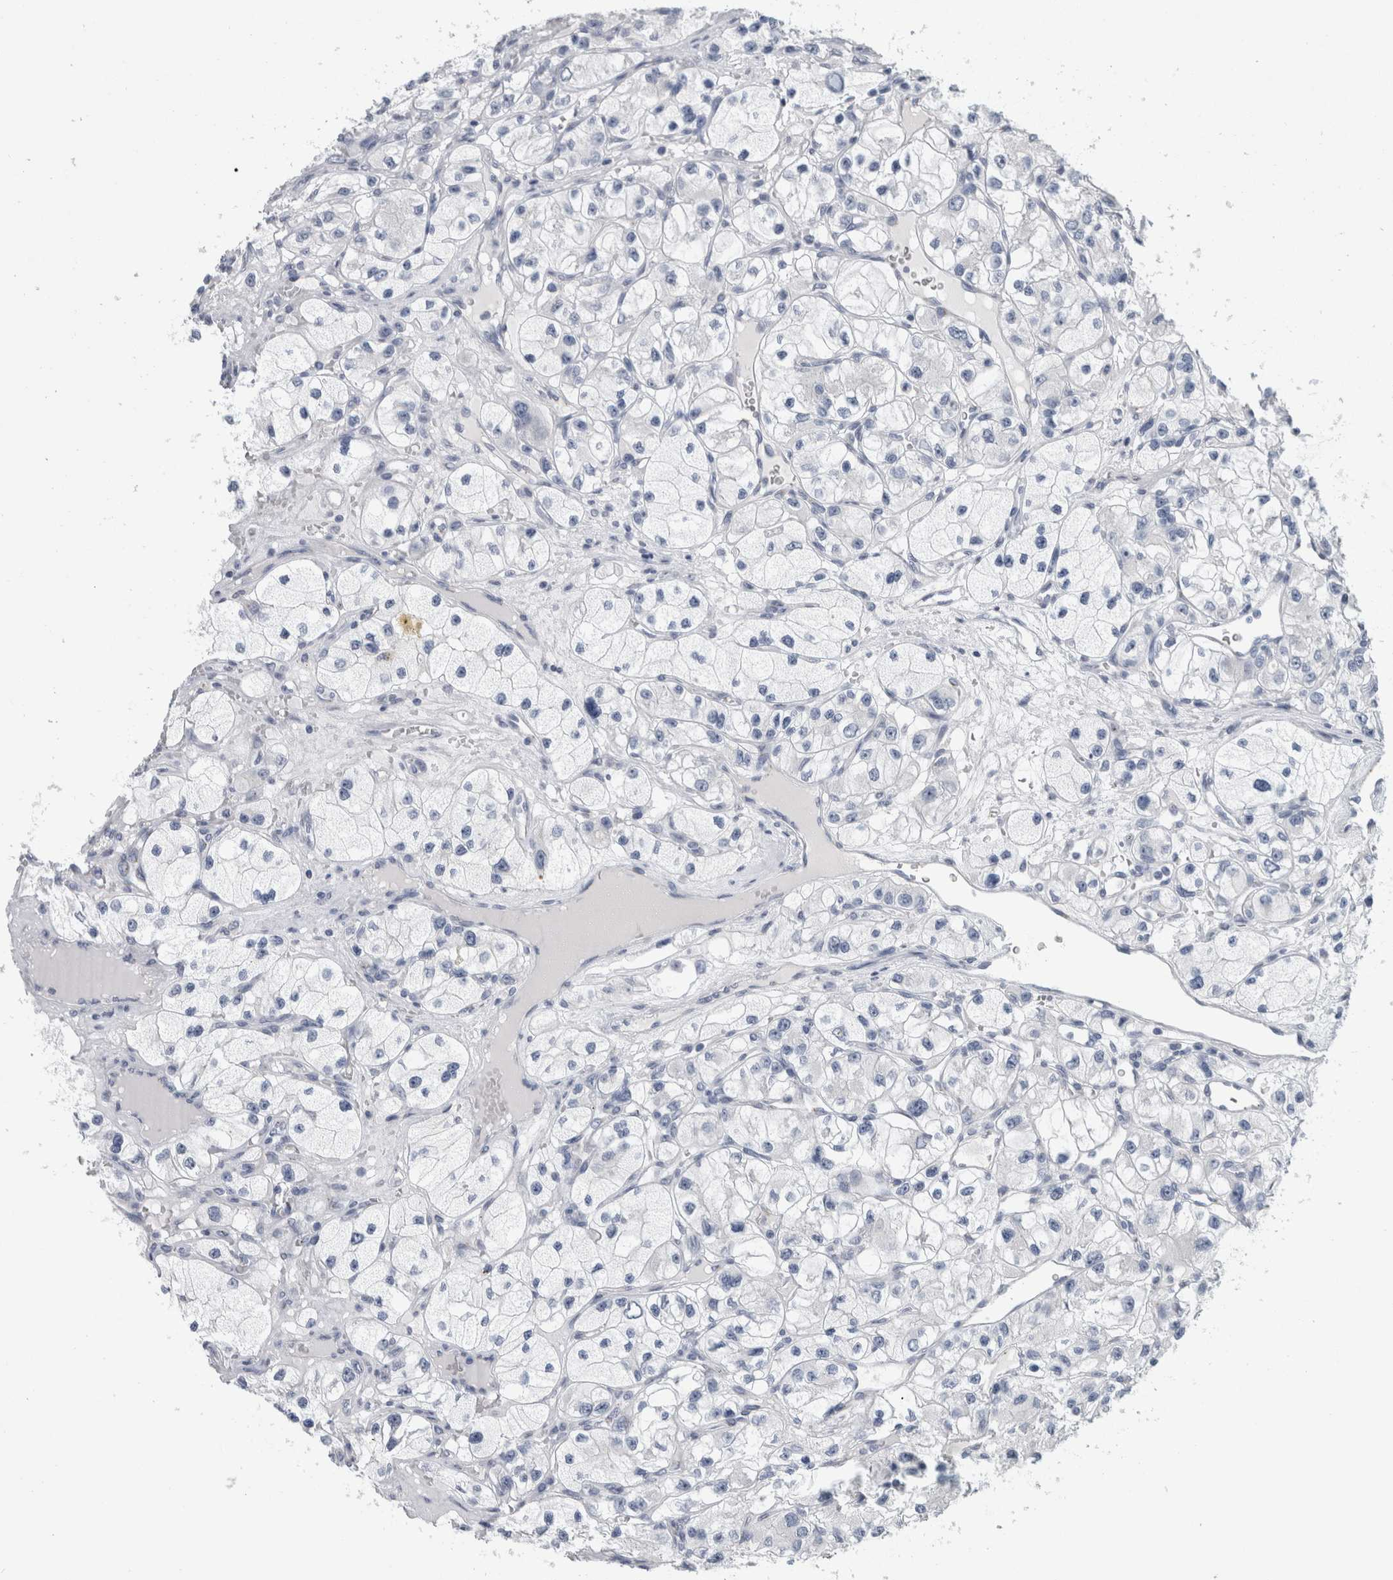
{"staining": {"intensity": "negative", "quantity": "none", "location": "none"}, "tissue": "renal cancer", "cell_type": "Tumor cells", "image_type": "cancer", "snomed": [{"axis": "morphology", "description": "Adenocarcinoma, NOS"}, {"axis": "topography", "description": "Kidney"}], "caption": "The image exhibits no significant staining in tumor cells of renal adenocarcinoma.", "gene": "AKAP9", "patient": {"sex": "female", "age": 57}}